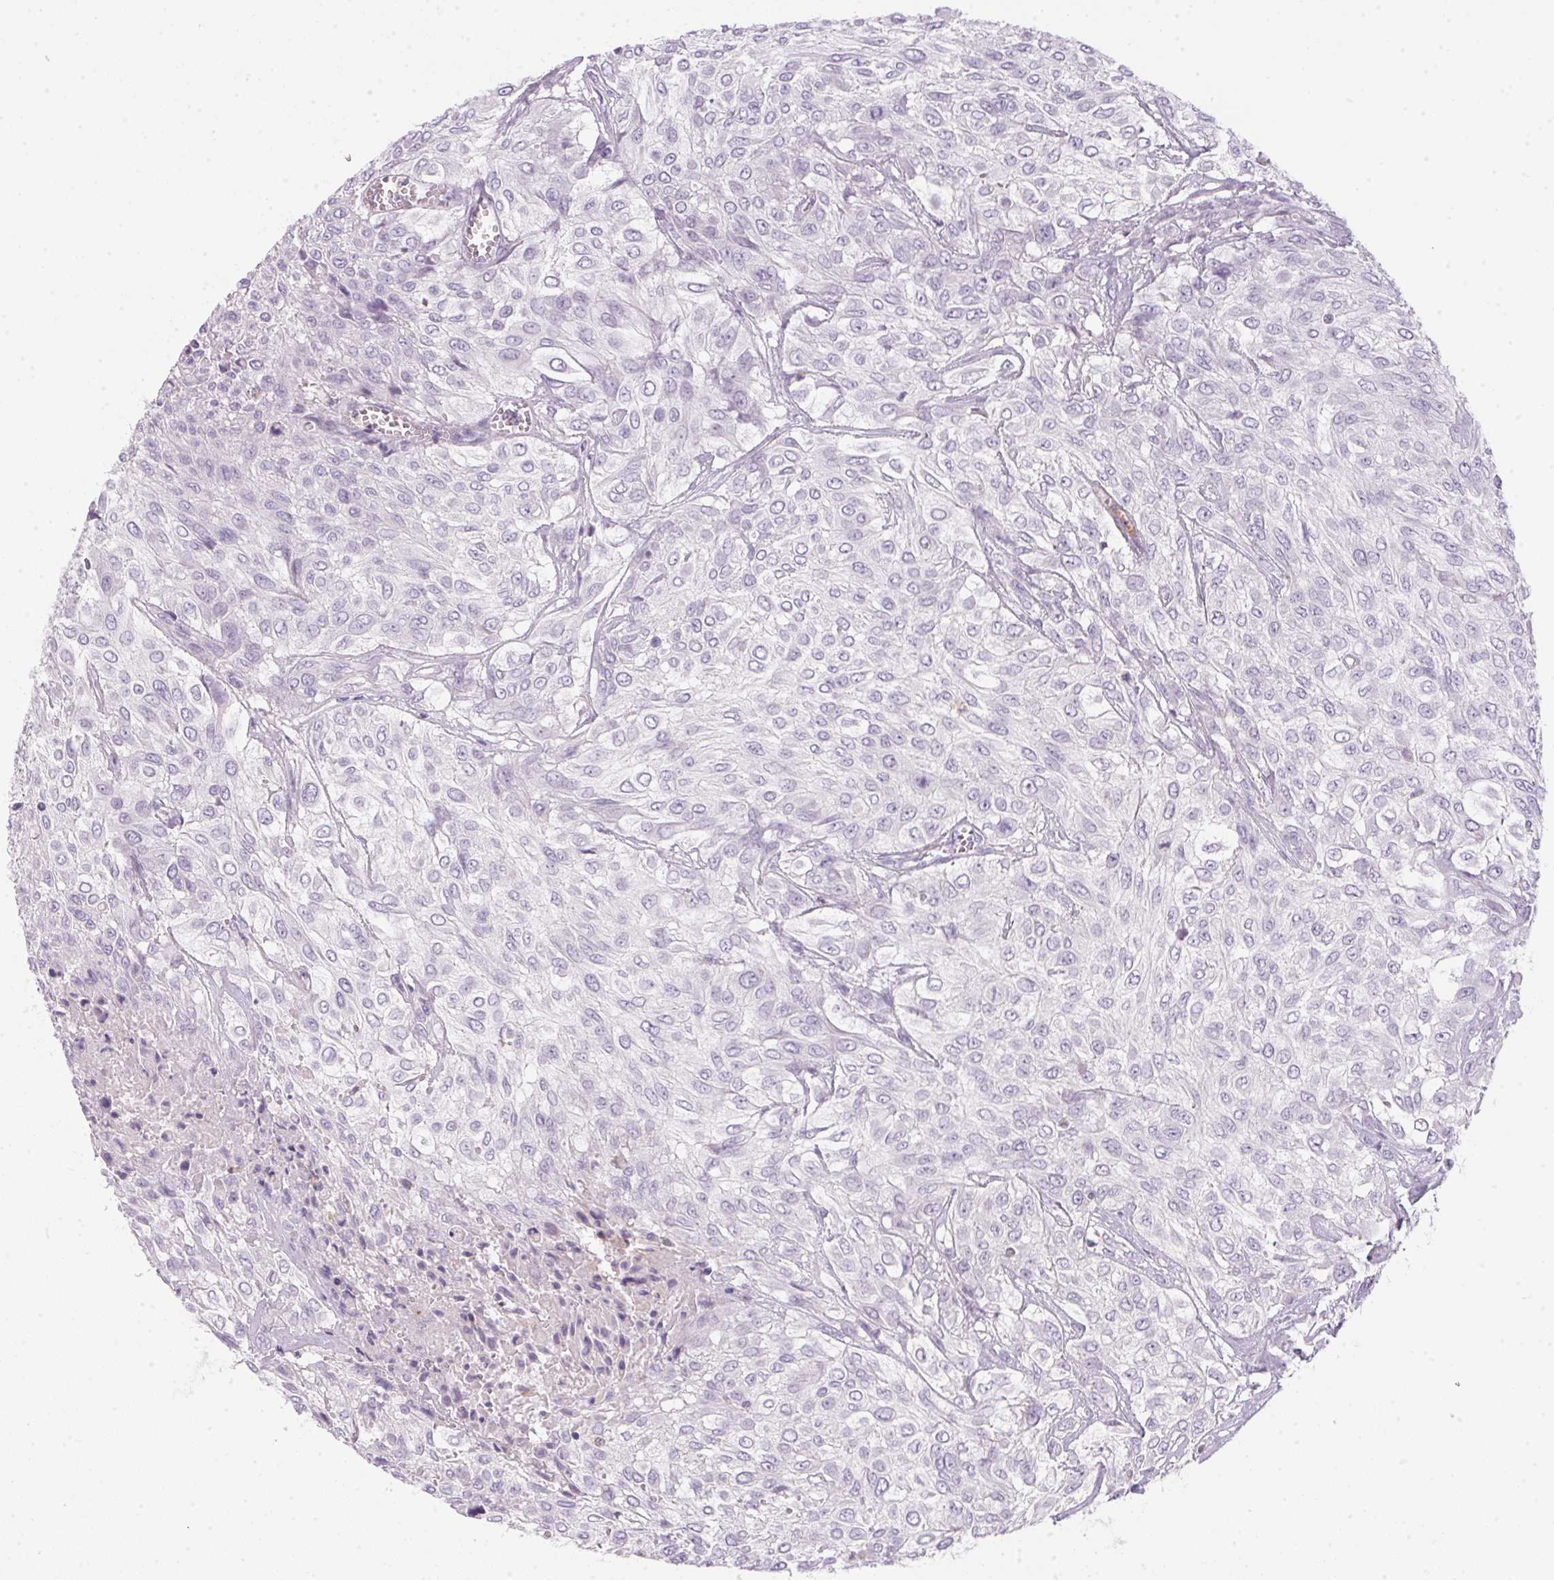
{"staining": {"intensity": "negative", "quantity": "none", "location": "none"}, "tissue": "urothelial cancer", "cell_type": "Tumor cells", "image_type": "cancer", "snomed": [{"axis": "morphology", "description": "Urothelial carcinoma, High grade"}, {"axis": "topography", "description": "Urinary bladder"}], "caption": "High power microscopy image of an IHC histopathology image of high-grade urothelial carcinoma, revealing no significant staining in tumor cells.", "gene": "ECPAS", "patient": {"sex": "male", "age": 57}}